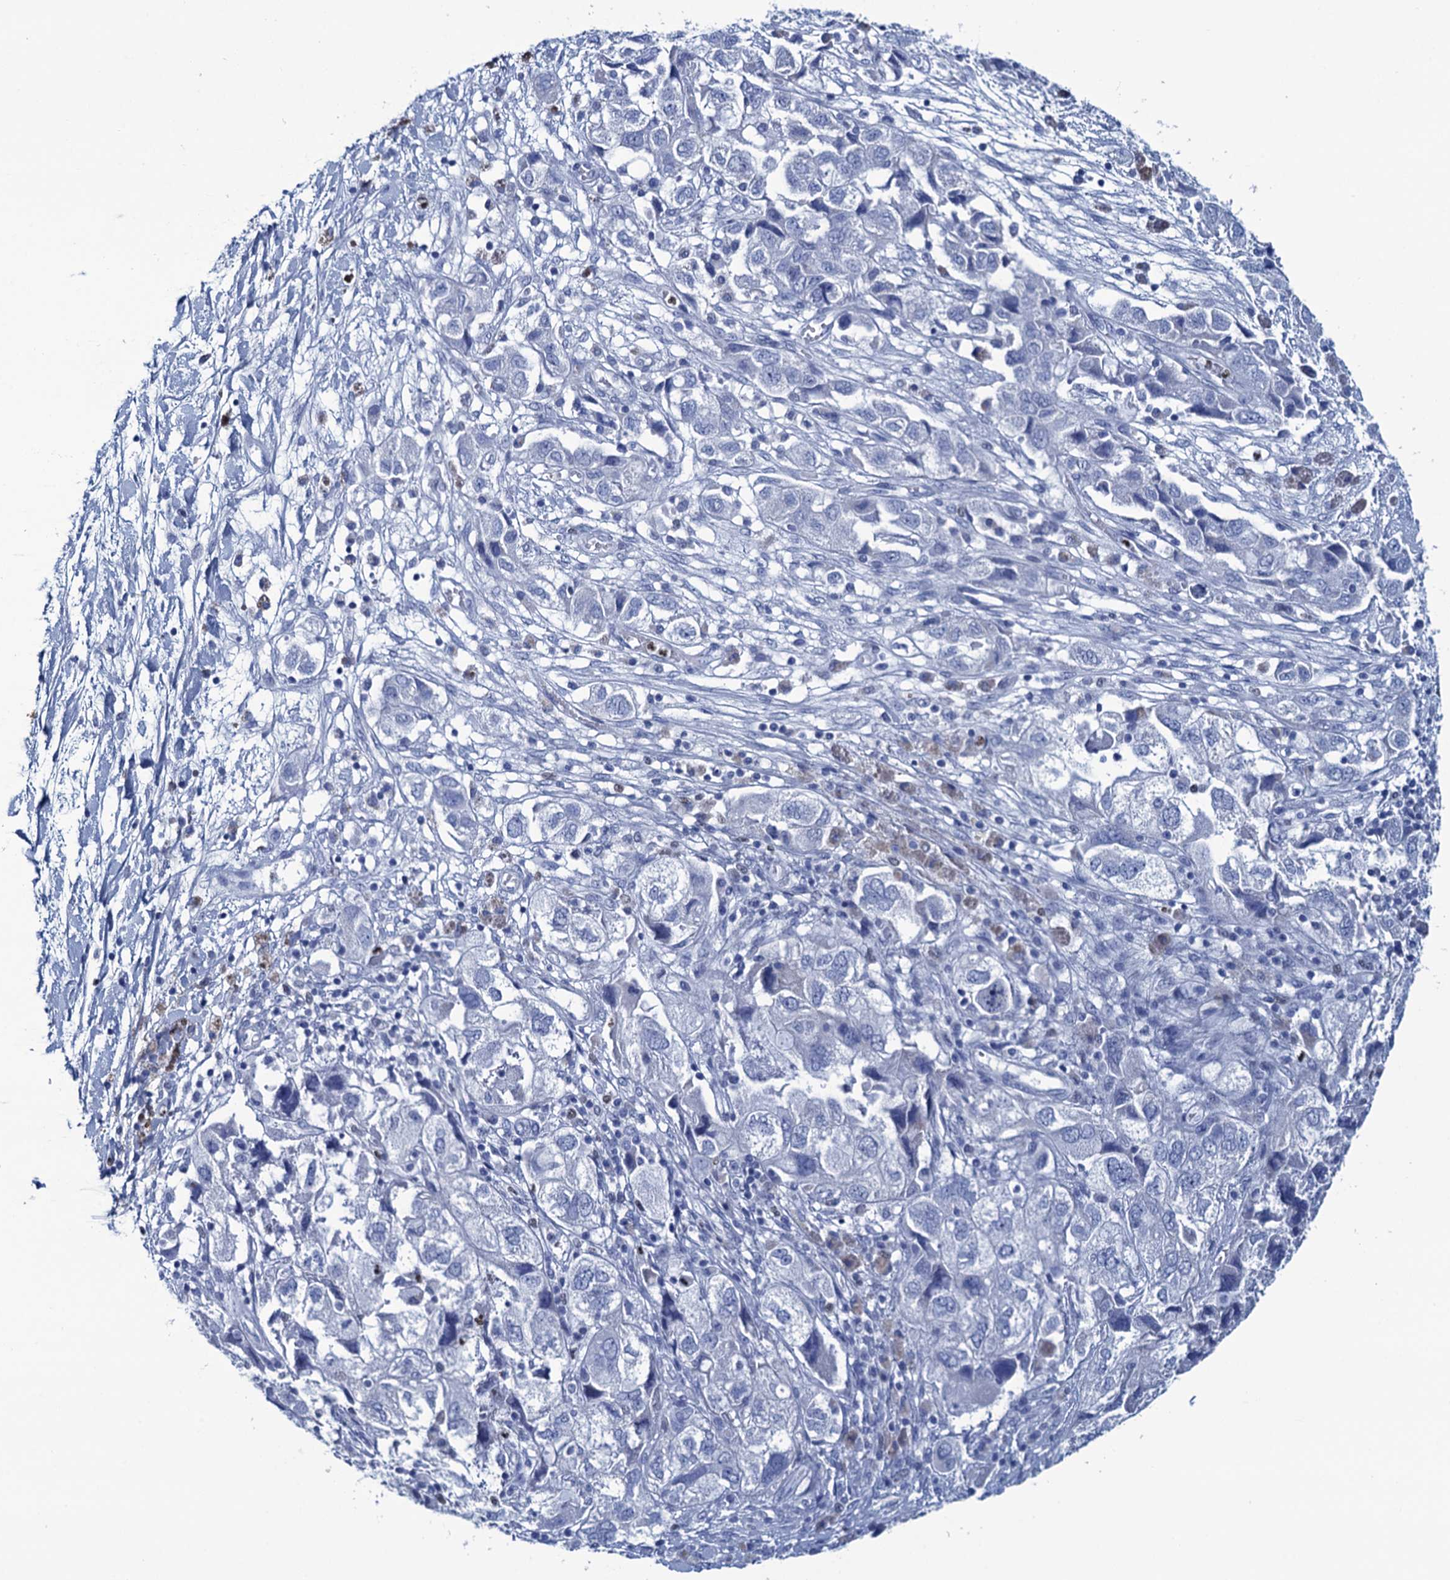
{"staining": {"intensity": "negative", "quantity": "none", "location": "none"}, "tissue": "ovarian cancer", "cell_type": "Tumor cells", "image_type": "cancer", "snomed": [{"axis": "morphology", "description": "Carcinoma, NOS"}, {"axis": "morphology", "description": "Cystadenocarcinoma, serous, NOS"}, {"axis": "topography", "description": "Ovary"}], "caption": "Immunohistochemistry histopathology image of serous cystadenocarcinoma (ovarian) stained for a protein (brown), which displays no staining in tumor cells.", "gene": "RHCG", "patient": {"sex": "female", "age": 69}}